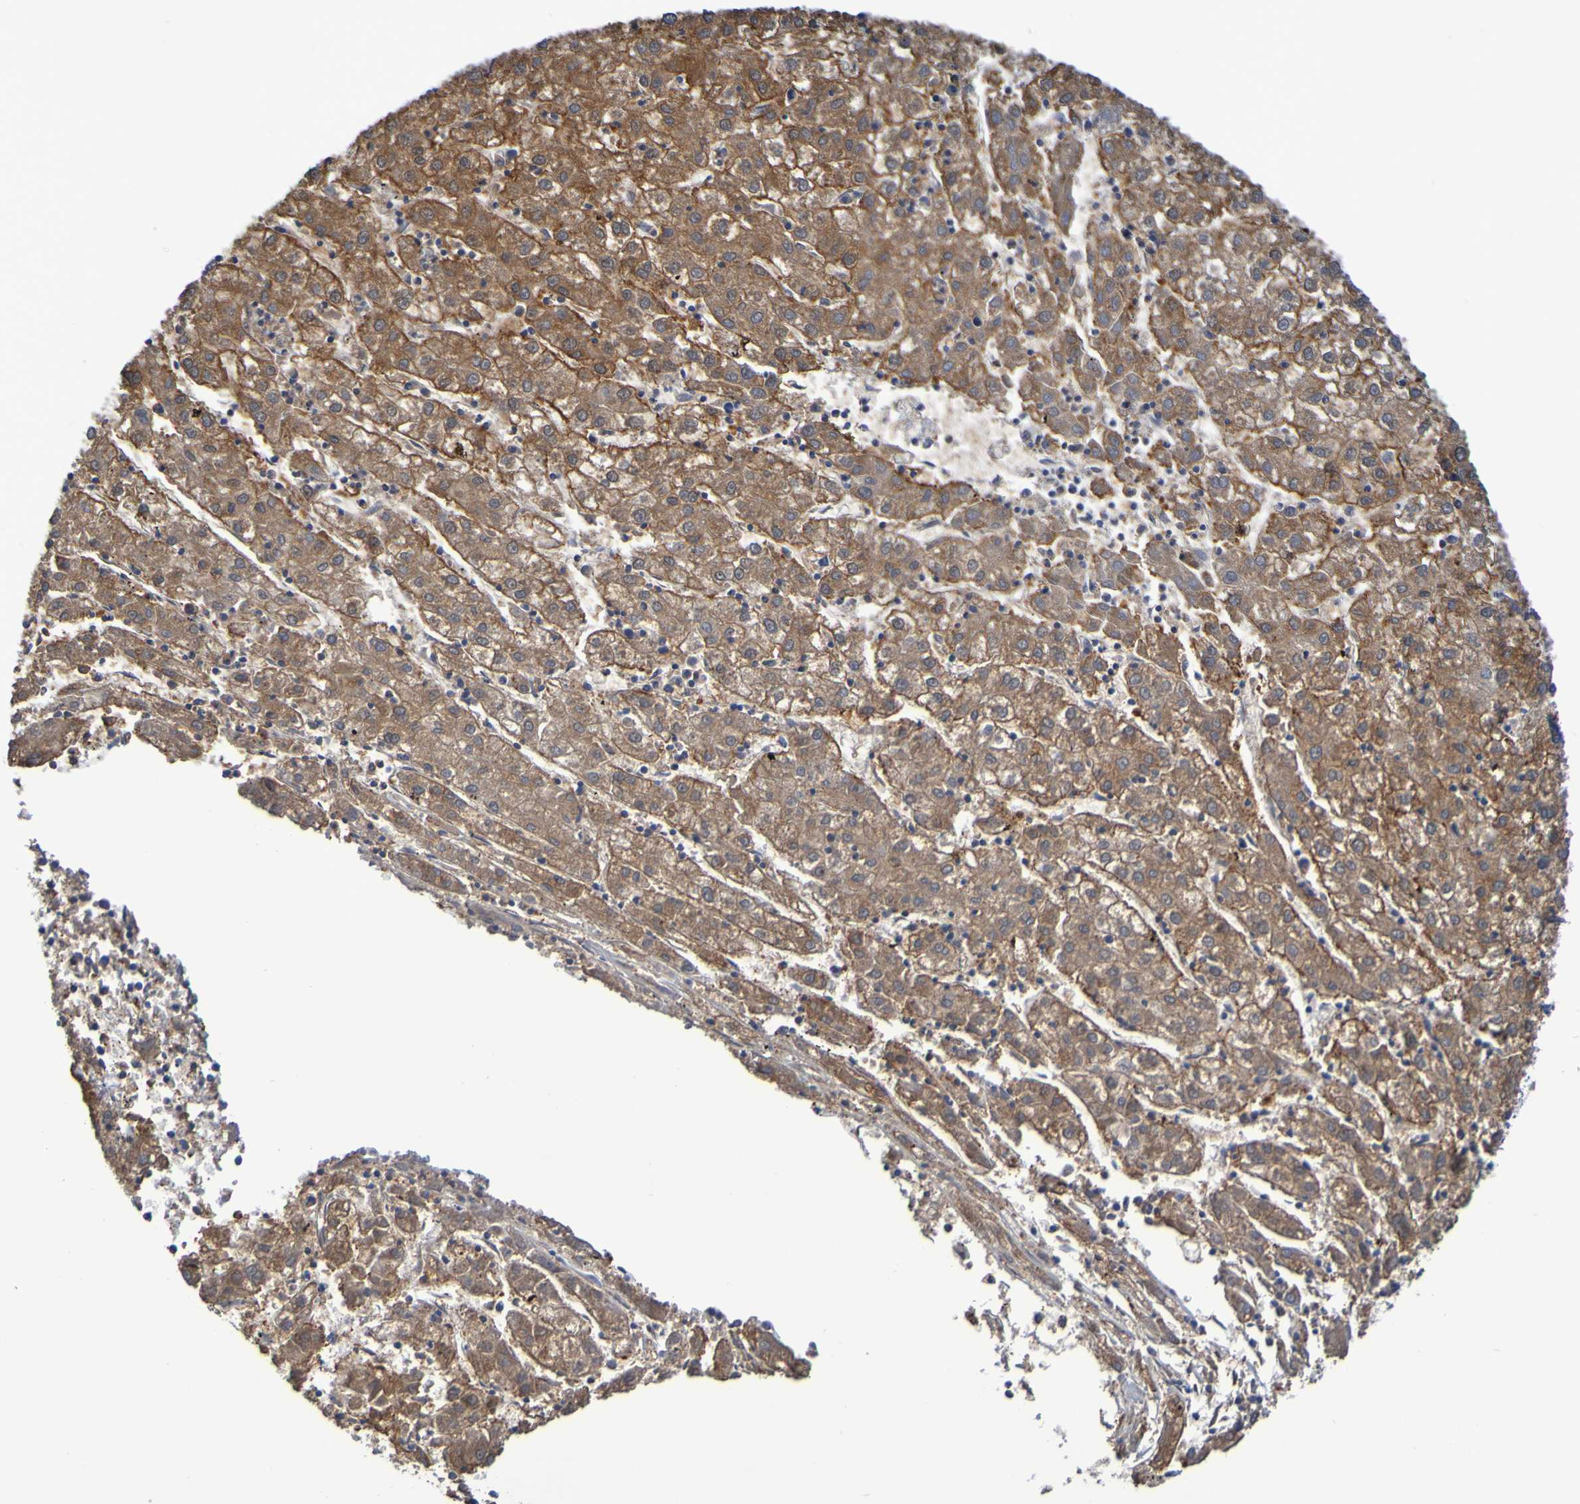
{"staining": {"intensity": "strong", "quantity": ">75%", "location": "cytoplasmic/membranous"}, "tissue": "liver cancer", "cell_type": "Tumor cells", "image_type": "cancer", "snomed": [{"axis": "morphology", "description": "Carcinoma, Hepatocellular, NOS"}, {"axis": "topography", "description": "Liver"}], "caption": "IHC (DAB) staining of liver cancer (hepatocellular carcinoma) displays strong cytoplasmic/membranous protein positivity in about >75% of tumor cells.", "gene": "GAB3", "patient": {"sex": "male", "age": 72}}